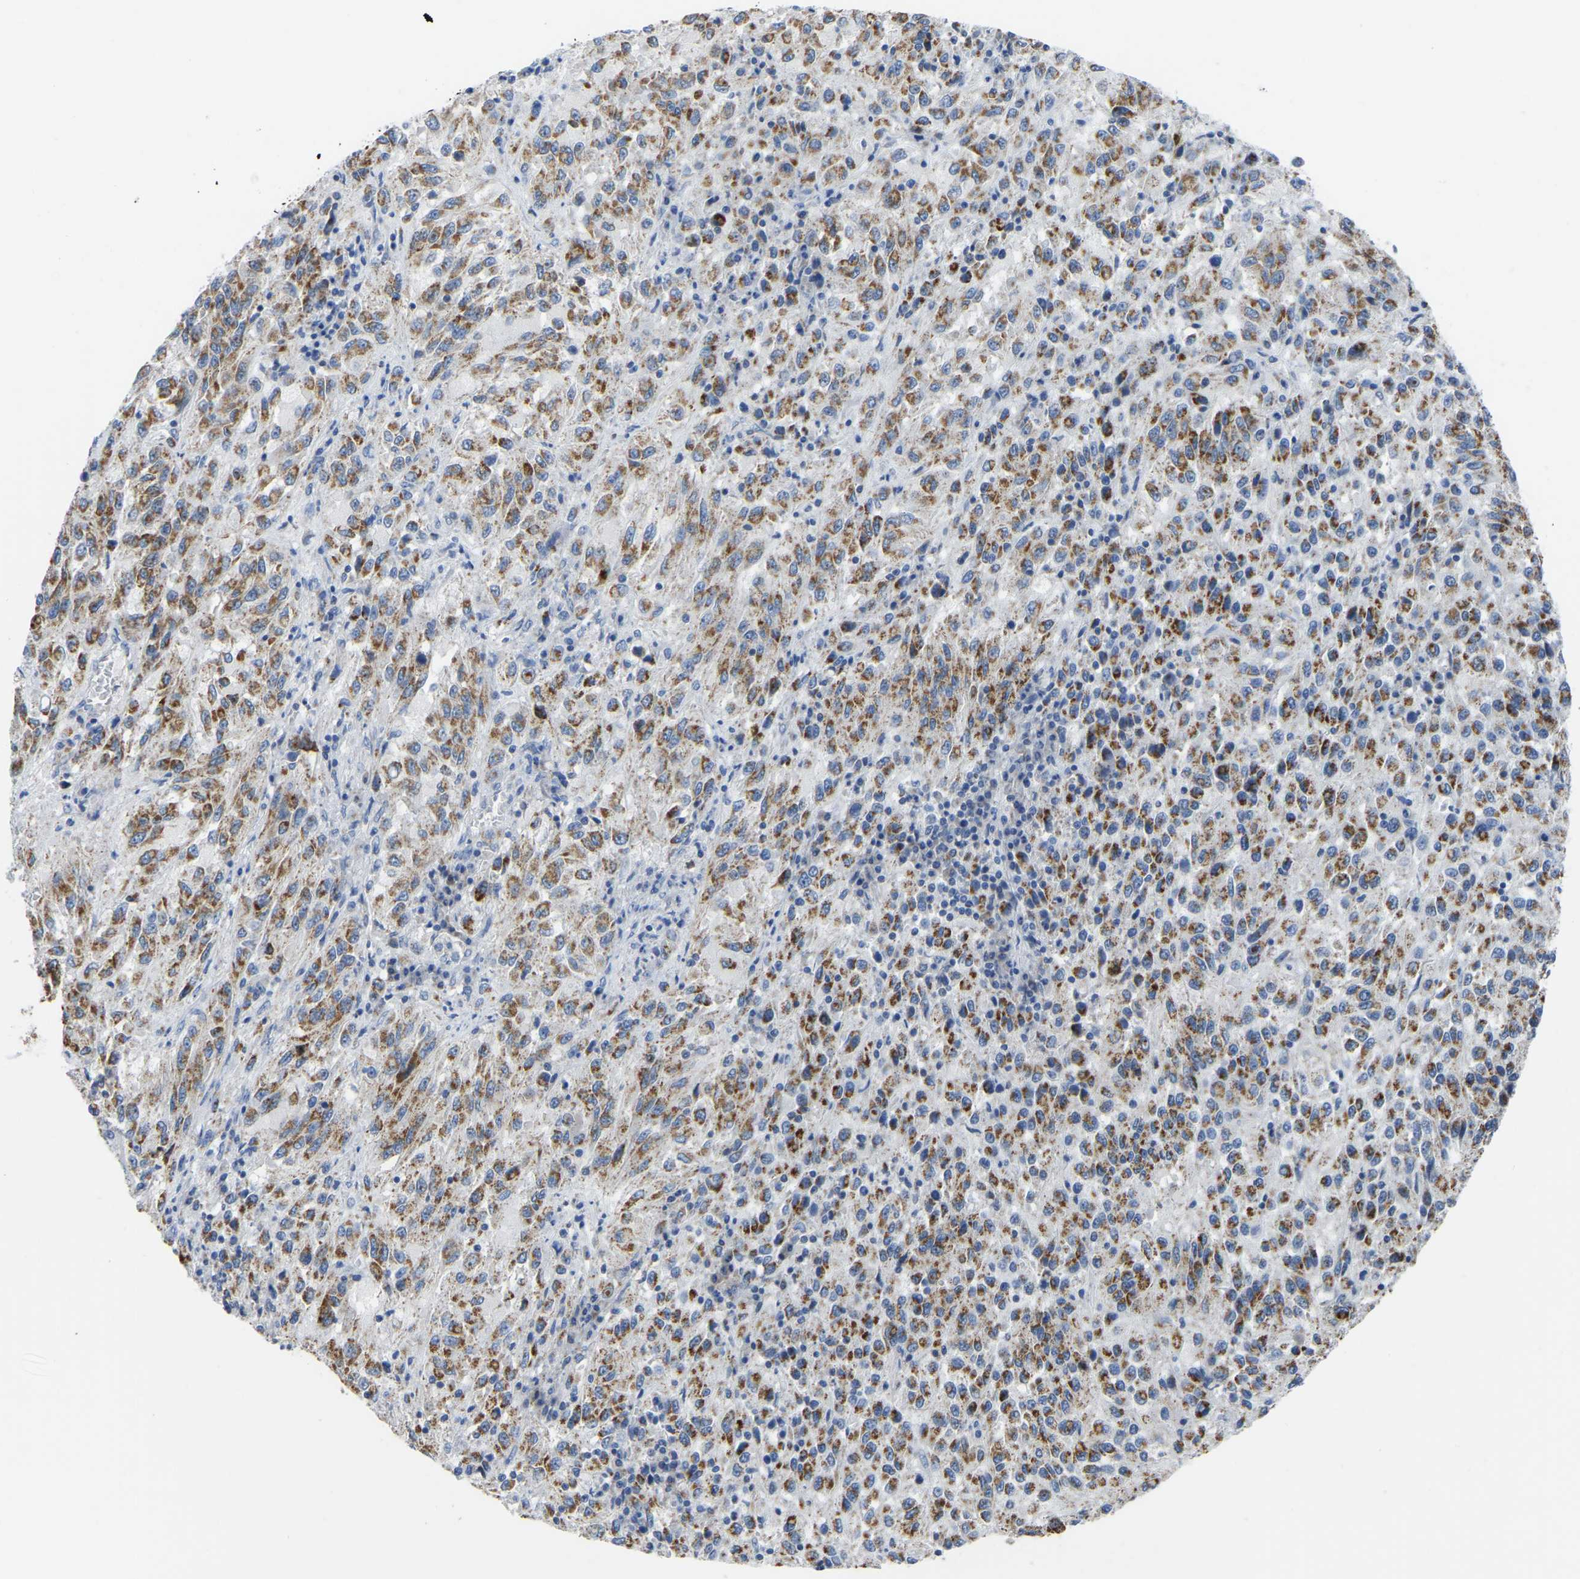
{"staining": {"intensity": "moderate", "quantity": ">75%", "location": "cytoplasmic/membranous"}, "tissue": "melanoma", "cell_type": "Tumor cells", "image_type": "cancer", "snomed": [{"axis": "morphology", "description": "Malignant melanoma, Metastatic site"}, {"axis": "topography", "description": "Lung"}], "caption": "Human malignant melanoma (metastatic site) stained with a protein marker exhibits moderate staining in tumor cells.", "gene": "ETFA", "patient": {"sex": "male", "age": 64}}